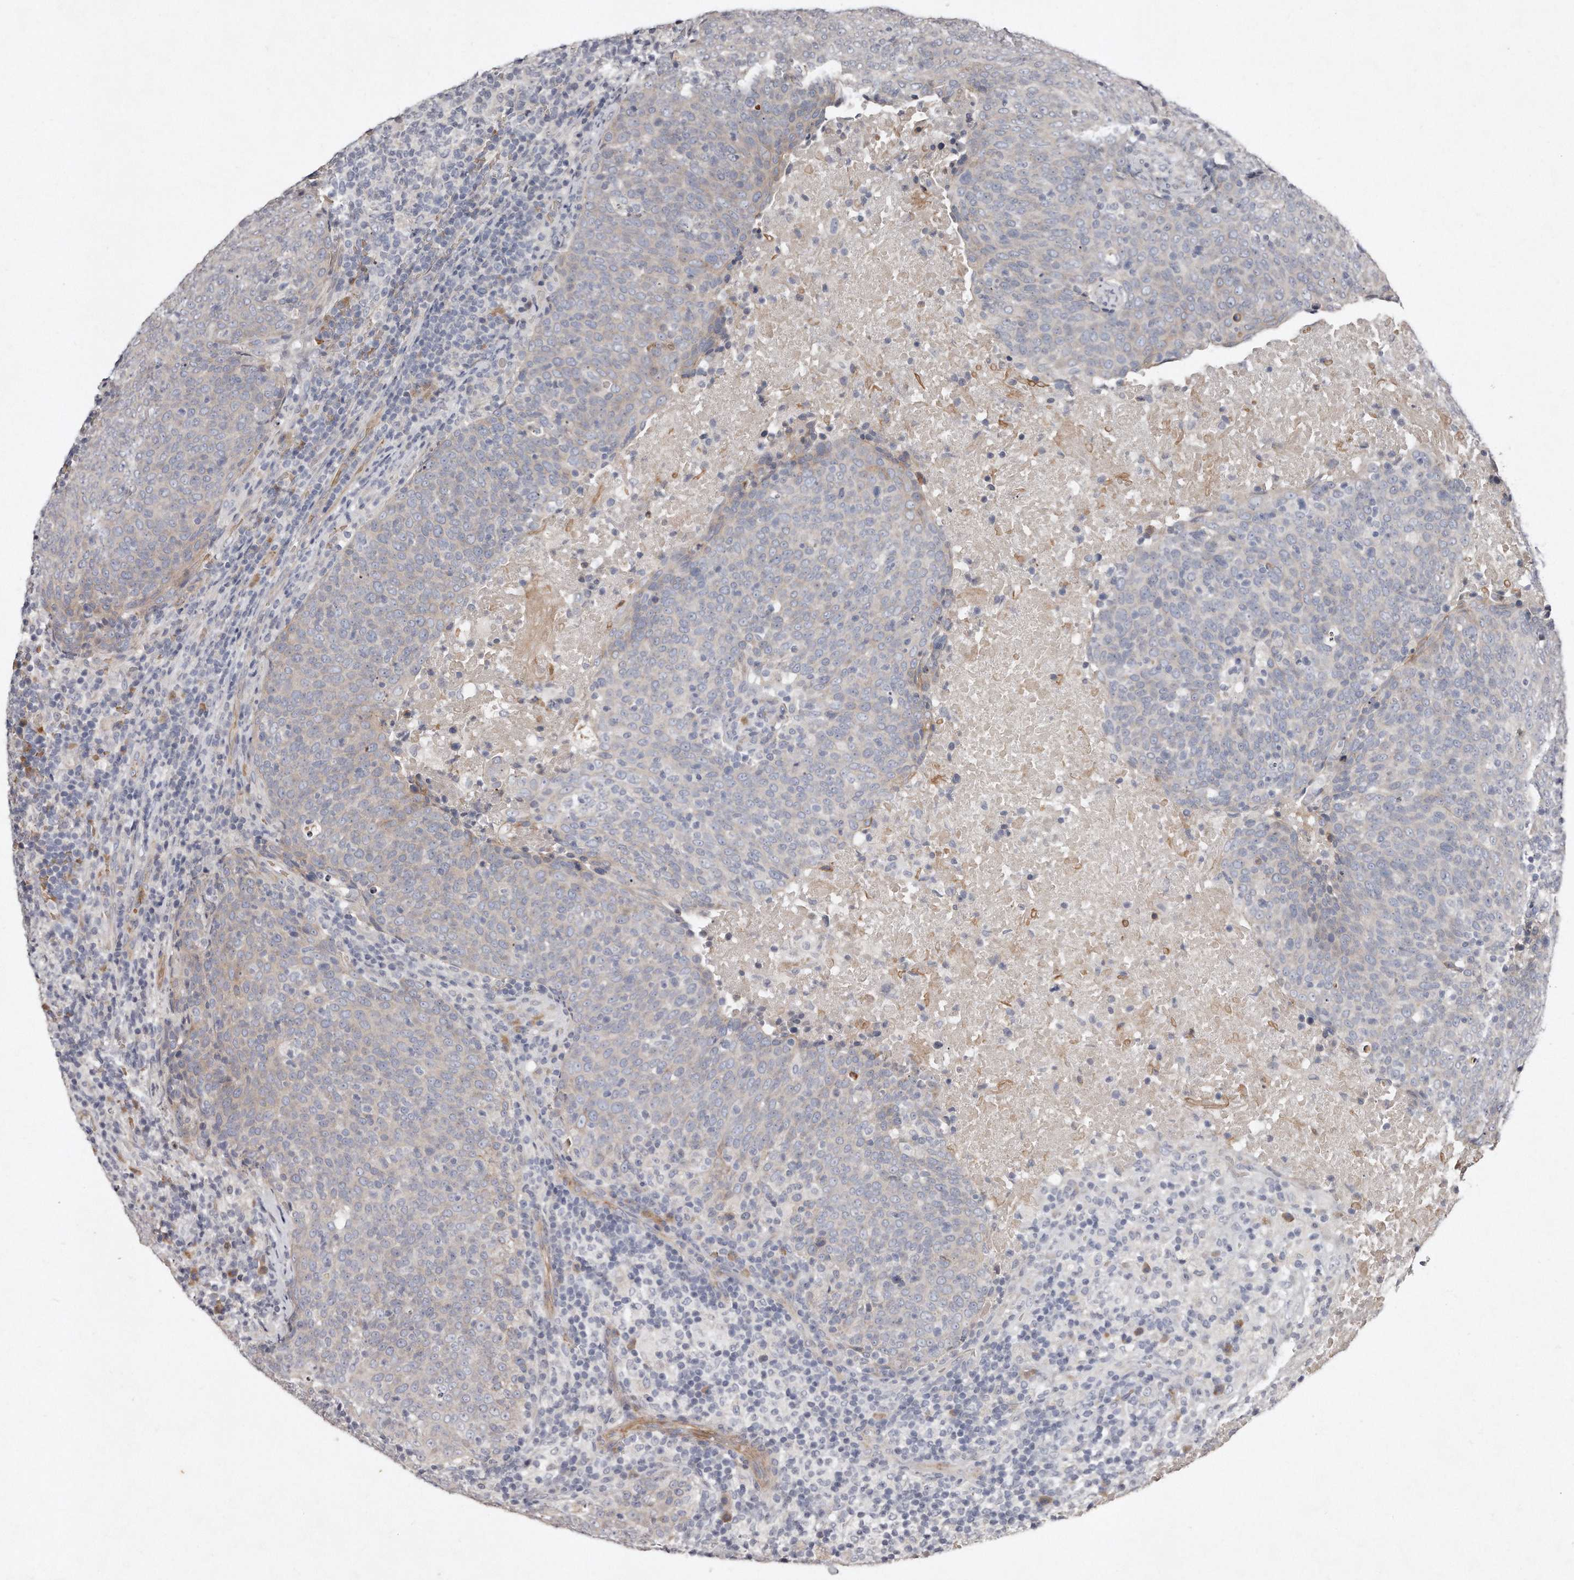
{"staining": {"intensity": "negative", "quantity": "none", "location": "none"}, "tissue": "head and neck cancer", "cell_type": "Tumor cells", "image_type": "cancer", "snomed": [{"axis": "morphology", "description": "Squamous cell carcinoma, NOS"}, {"axis": "morphology", "description": "Squamous cell carcinoma, metastatic, NOS"}, {"axis": "topography", "description": "Lymph node"}, {"axis": "topography", "description": "Head-Neck"}], "caption": "A micrograph of head and neck cancer stained for a protein reveals no brown staining in tumor cells.", "gene": "TECR", "patient": {"sex": "male", "age": 62}}